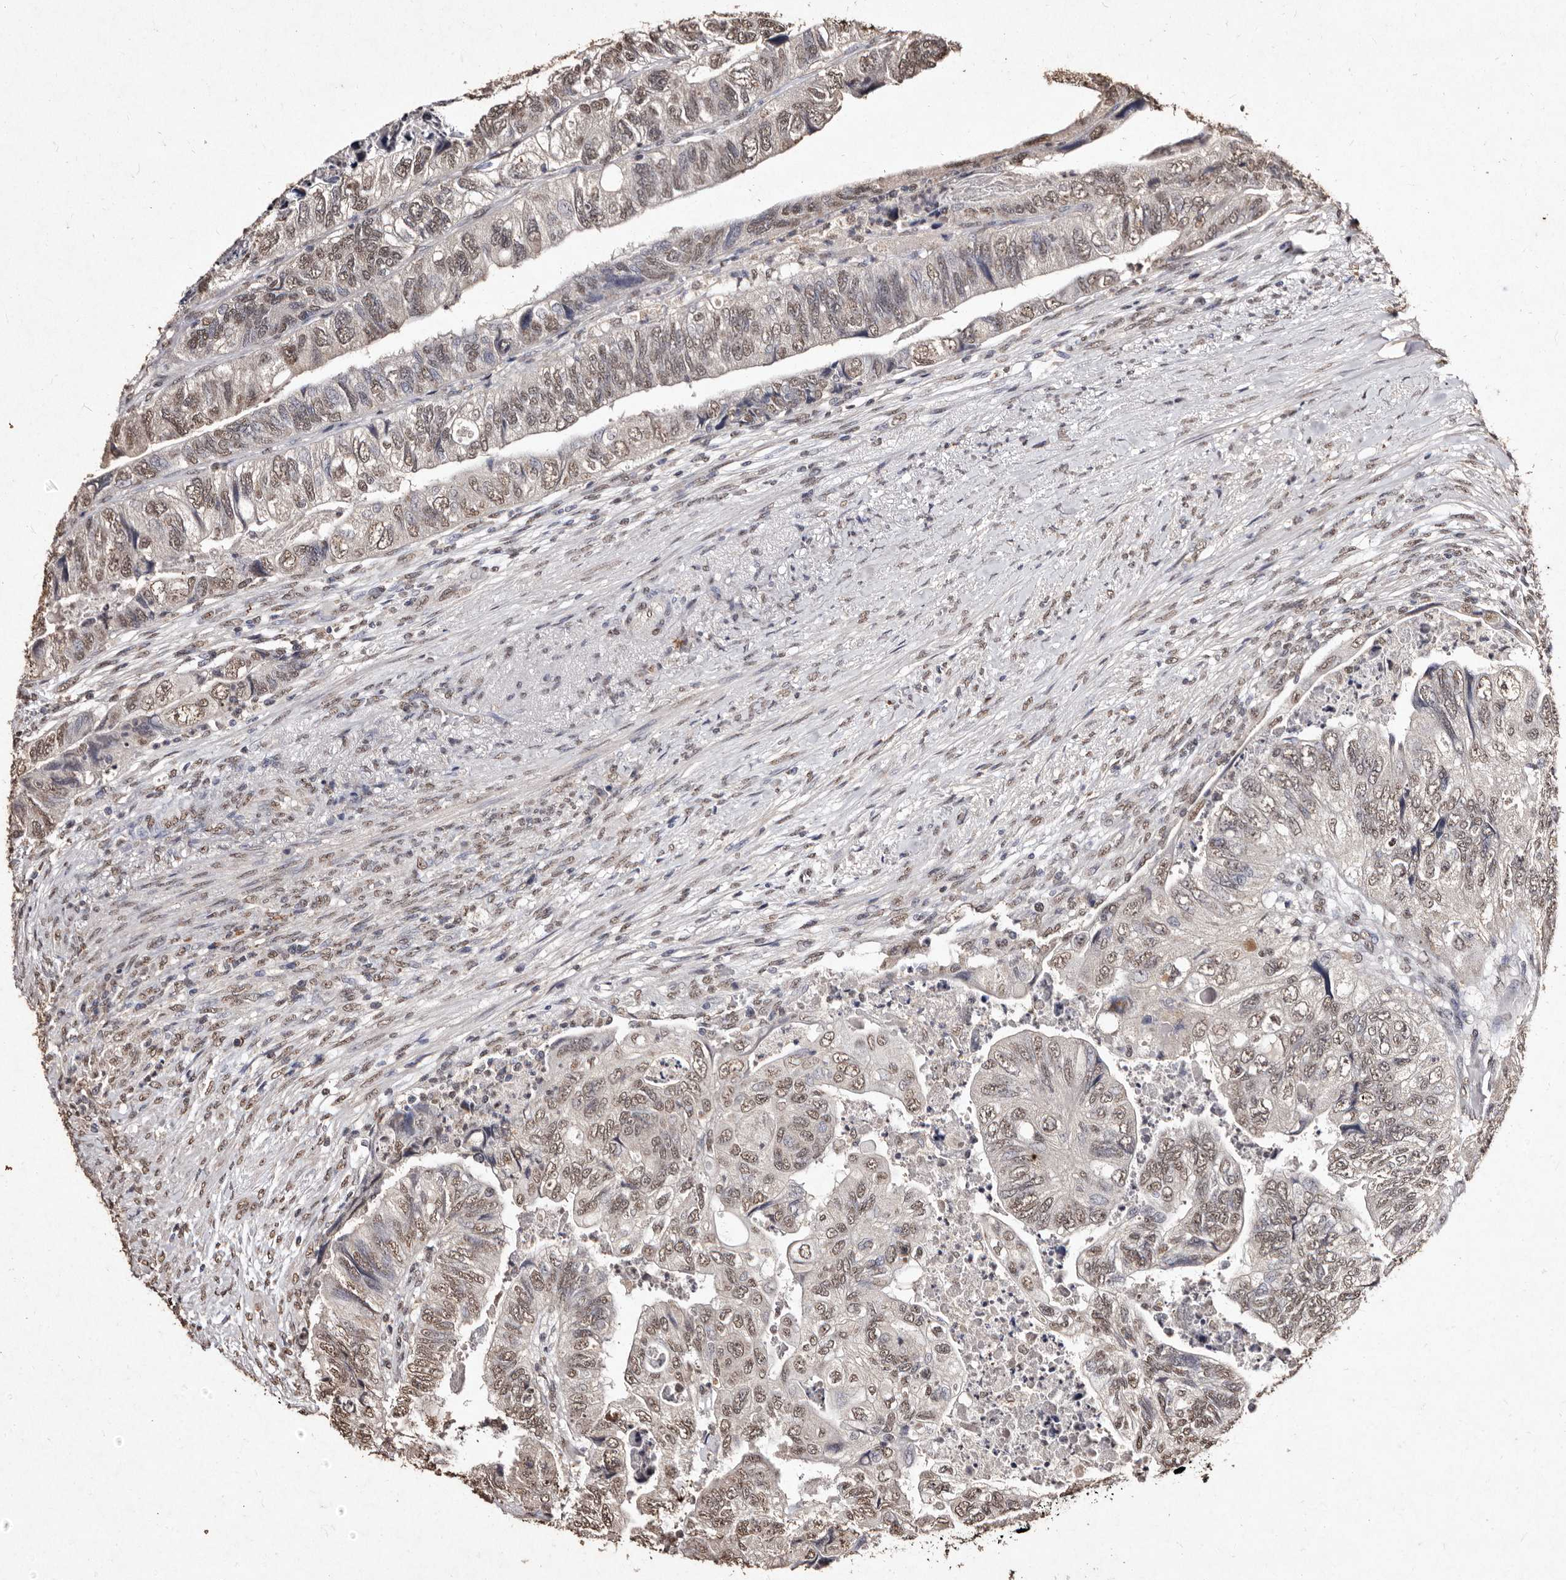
{"staining": {"intensity": "moderate", "quantity": ">75%", "location": "nuclear"}, "tissue": "colorectal cancer", "cell_type": "Tumor cells", "image_type": "cancer", "snomed": [{"axis": "morphology", "description": "Adenocarcinoma, NOS"}, {"axis": "topography", "description": "Rectum"}], "caption": "Immunohistochemistry (IHC) image of neoplastic tissue: human colorectal adenocarcinoma stained using immunohistochemistry (IHC) shows medium levels of moderate protein expression localized specifically in the nuclear of tumor cells, appearing as a nuclear brown color.", "gene": "ERBB4", "patient": {"sex": "male", "age": 63}}